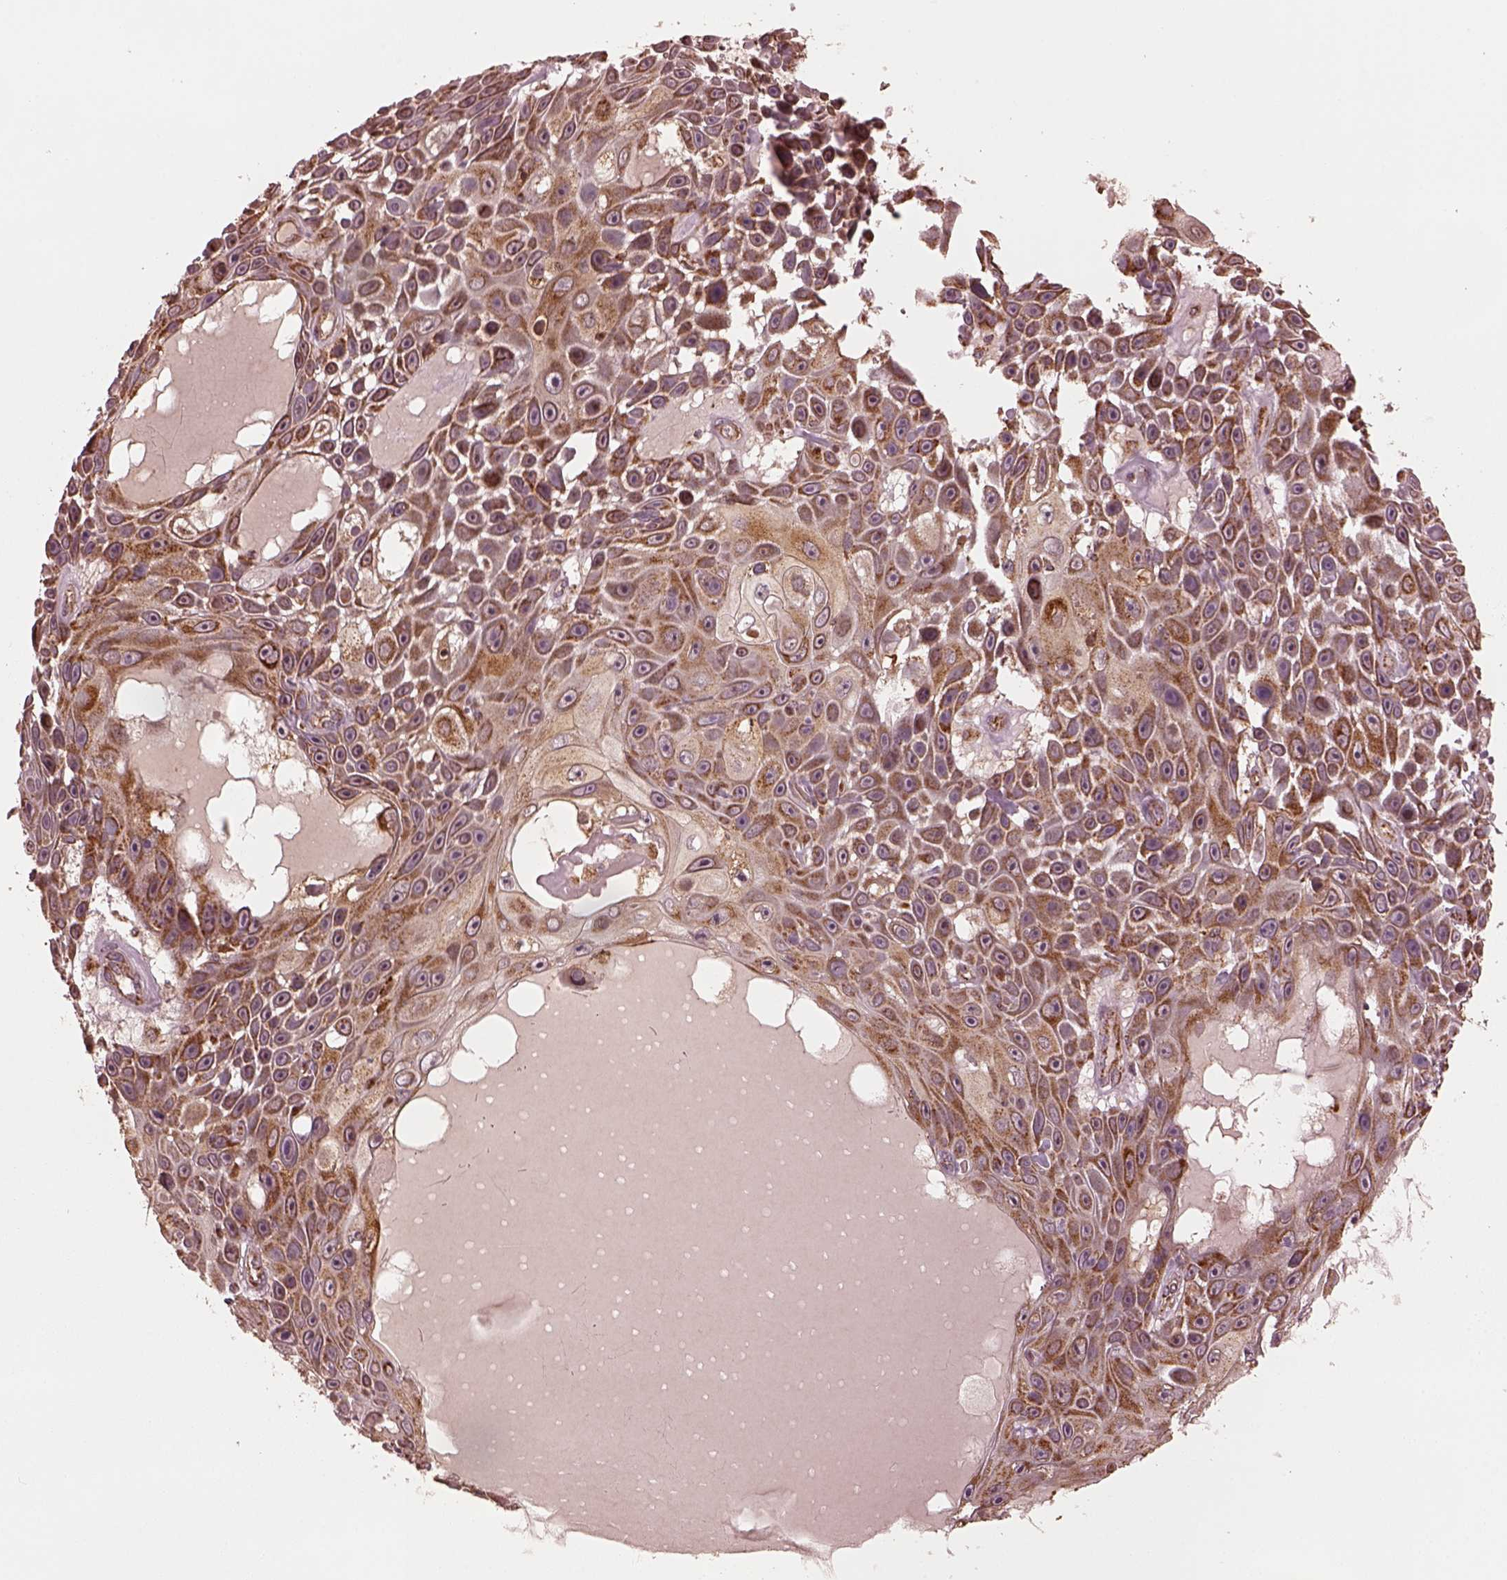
{"staining": {"intensity": "moderate", "quantity": ">75%", "location": "cytoplasmic/membranous"}, "tissue": "skin cancer", "cell_type": "Tumor cells", "image_type": "cancer", "snomed": [{"axis": "morphology", "description": "Squamous cell carcinoma, NOS"}, {"axis": "topography", "description": "Skin"}], "caption": "Brown immunohistochemical staining in skin squamous cell carcinoma demonstrates moderate cytoplasmic/membranous positivity in about >75% of tumor cells.", "gene": "NDUFB10", "patient": {"sex": "male", "age": 82}}